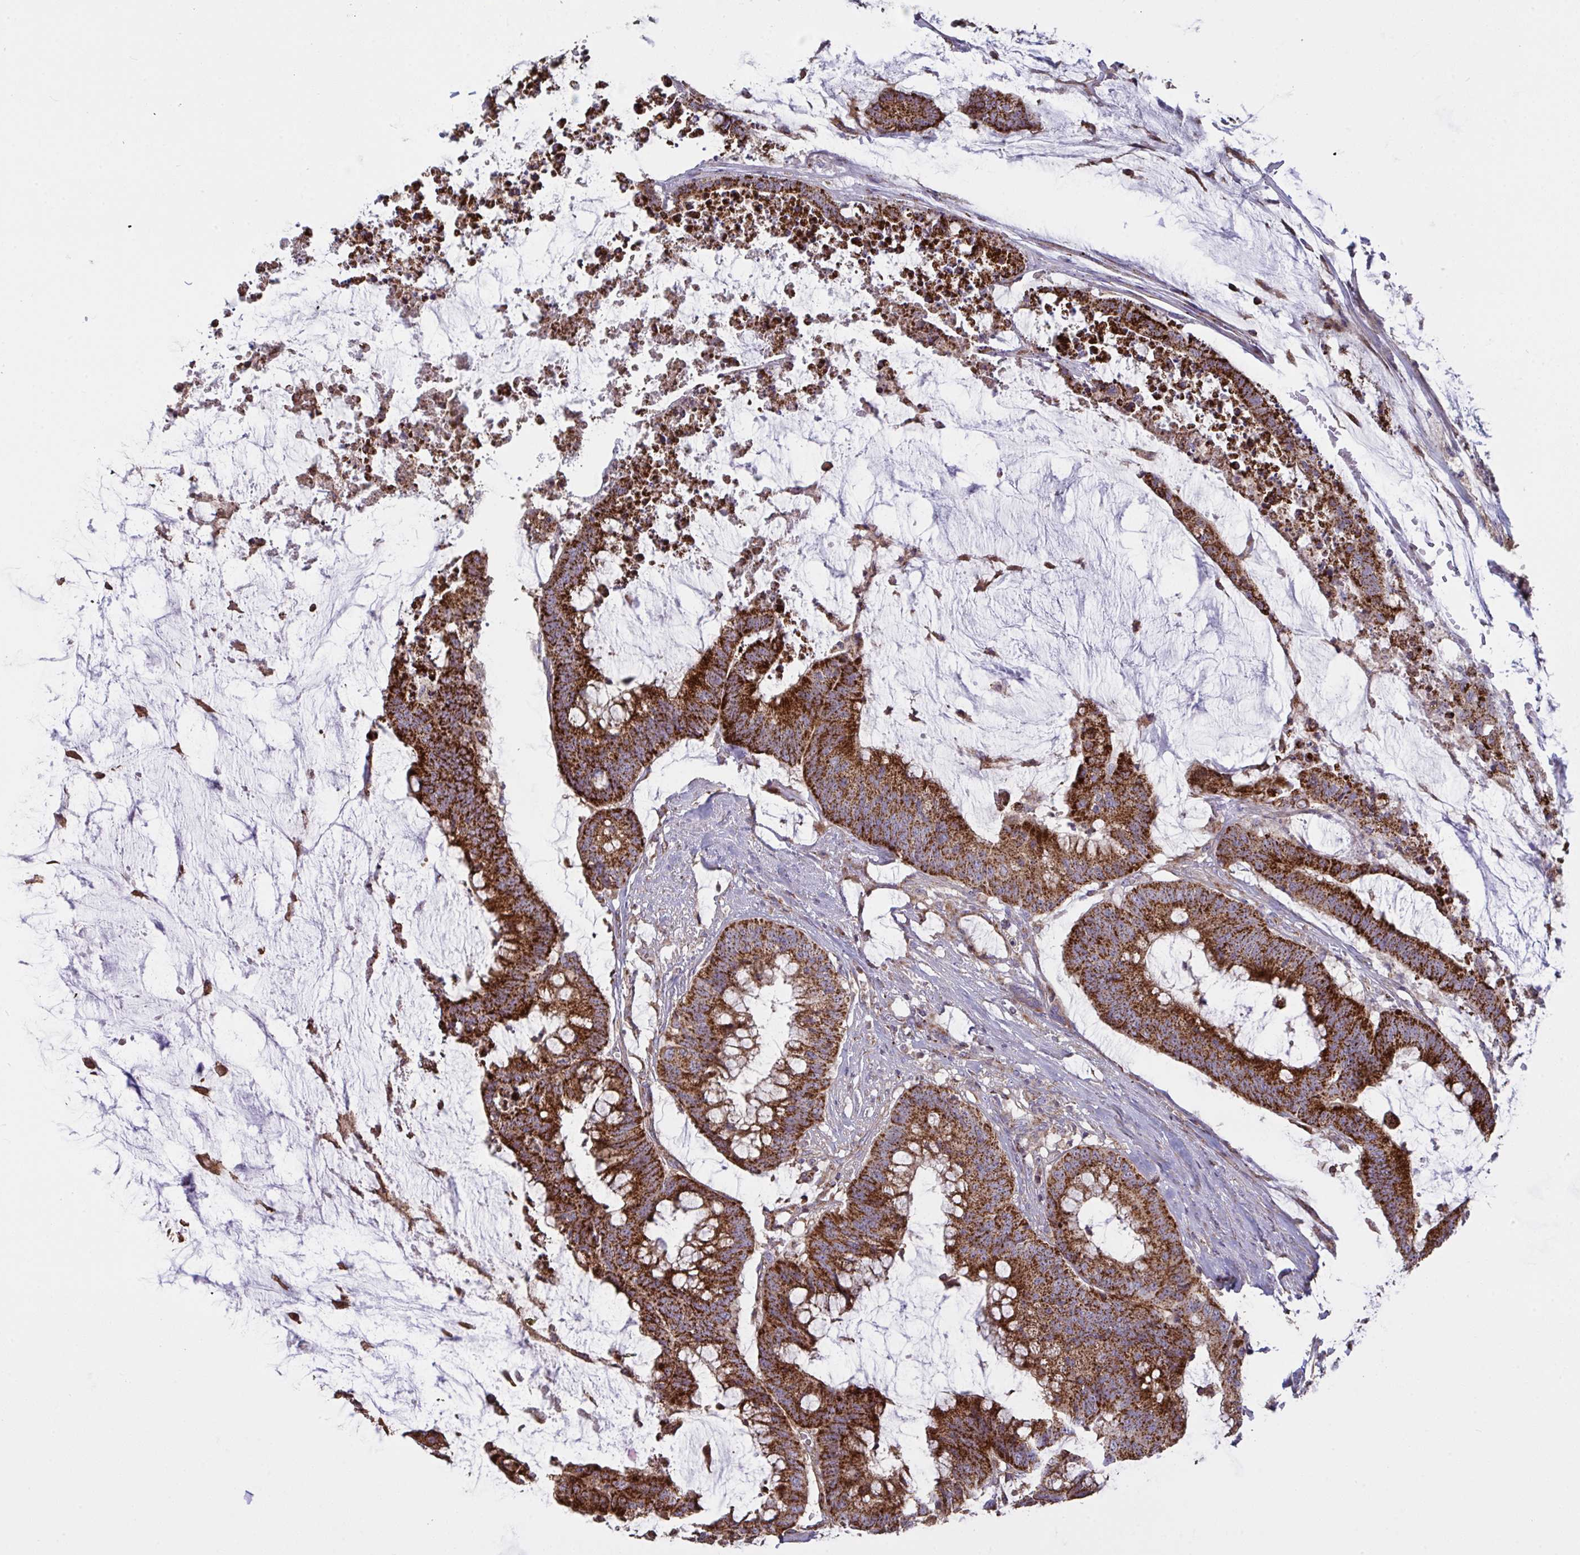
{"staining": {"intensity": "strong", "quantity": ">75%", "location": "cytoplasmic/membranous"}, "tissue": "colorectal cancer", "cell_type": "Tumor cells", "image_type": "cancer", "snomed": [{"axis": "morphology", "description": "Adenocarcinoma, NOS"}, {"axis": "topography", "description": "Colon"}], "caption": "IHC of colorectal cancer (adenocarcinoma) demonstrates high levels of strong cytoplasmic/membranous expression in about >75% of tumor cells.", "gene": "MICOS10", "patient": {"sex": "male", "age": 62}}